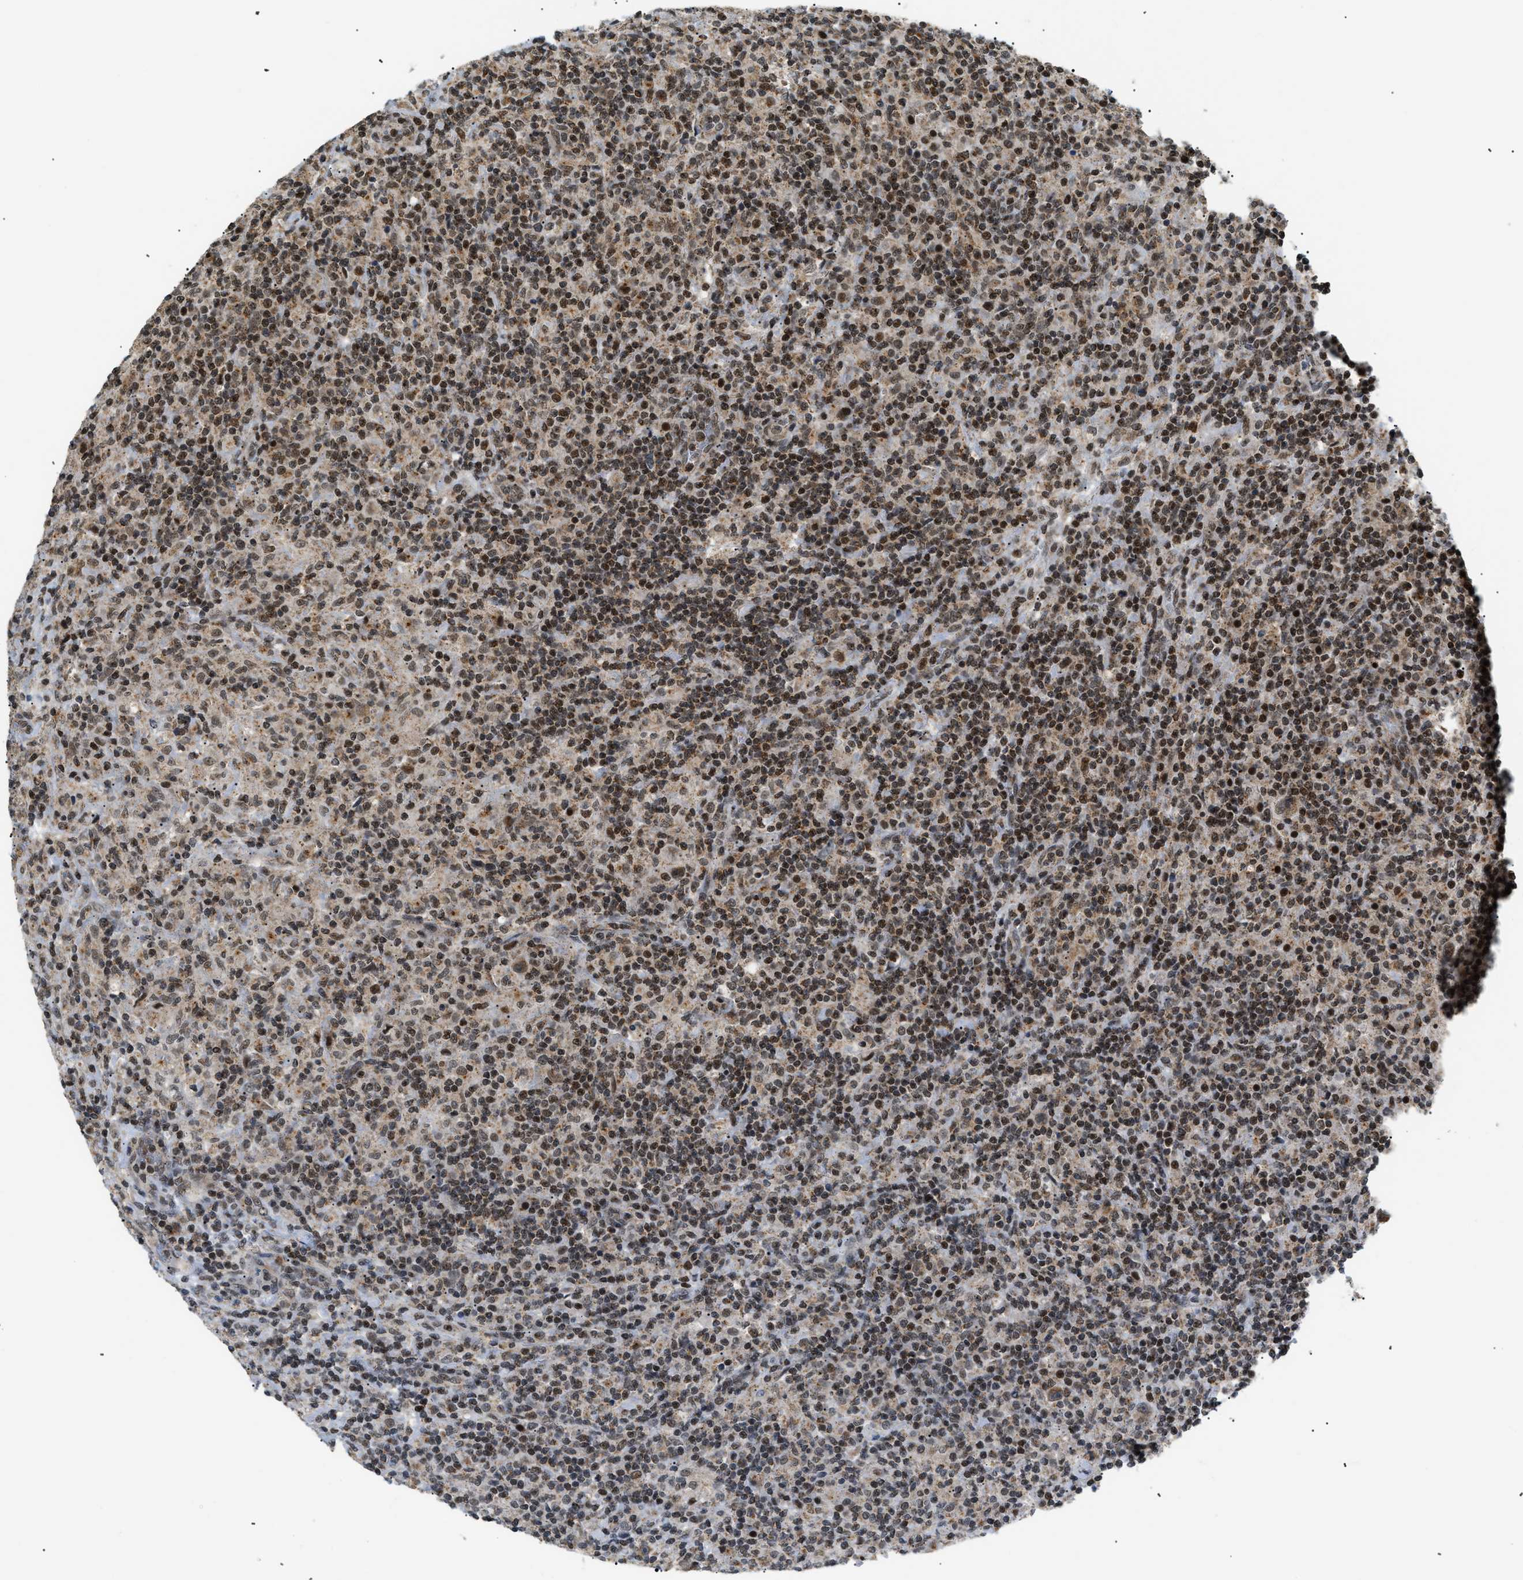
{"staining": {"intensity": "weak", "quantity": "25%-75%", "location": "nuclear"}, "tissue": "lymphoma", "cell_type": "Tumor cells", "image_type": "cancer", "snomed": [{"axis": "morphology", "description": "Hodgkin's disease, NOS"}, {"axis": "topography", "description": "Lymph node"}], "caption": "This image exhibits Hodgkin's disease stained with immunohistochemistry (IHC) to label a protein in brown. The nuclear of tumor cells show weak positivity for the protein. Nuclei are counter-stained blue.", "gene": "ZBTB11", "patient": {"sex": "male", "age": 70}}